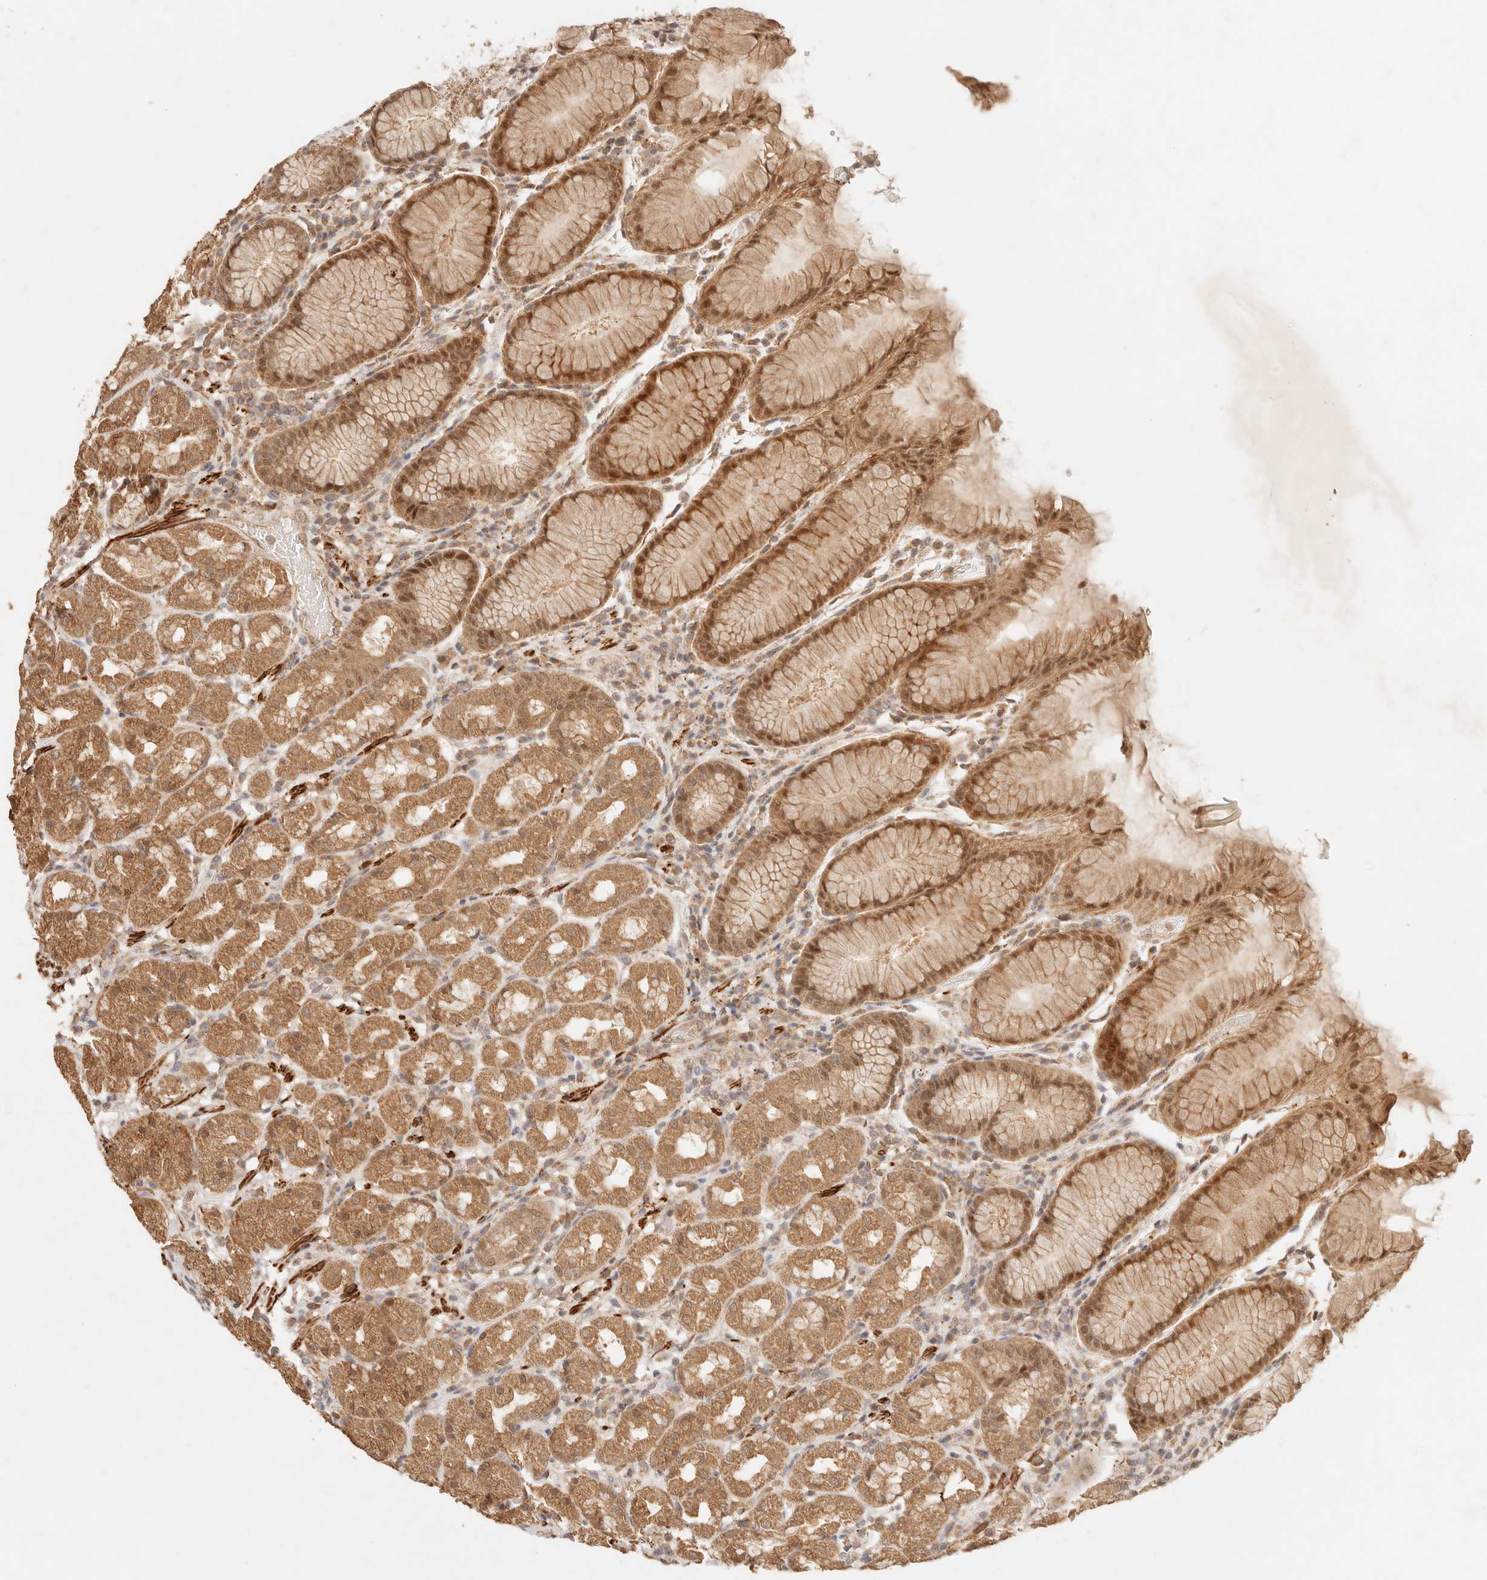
{"staining": {"intensity": "moderate", "quantity": ">75%", "location": "cytoplasmic/membranous,nuclear"}, "tissue": "stomach", "cell_type": "Glandular cells", "image_type": "normal", "snomed": [{"axis": "morphology", "description": "Normal tissue, NOS"}, {"axis": "topography", "description": "Stomach, lower"}], "caption": "Protein expression analysis of benign stomach demonstrates moderate cytoplasmic/membranous,nuclear expression in about >75% of glandular cells. (DAB (3,3'-diaminobenzidine) IHC with brightfield microscopy, high magnification).", "gene": "TRIM11", "patient": {"sex": "female", "age": 56}}